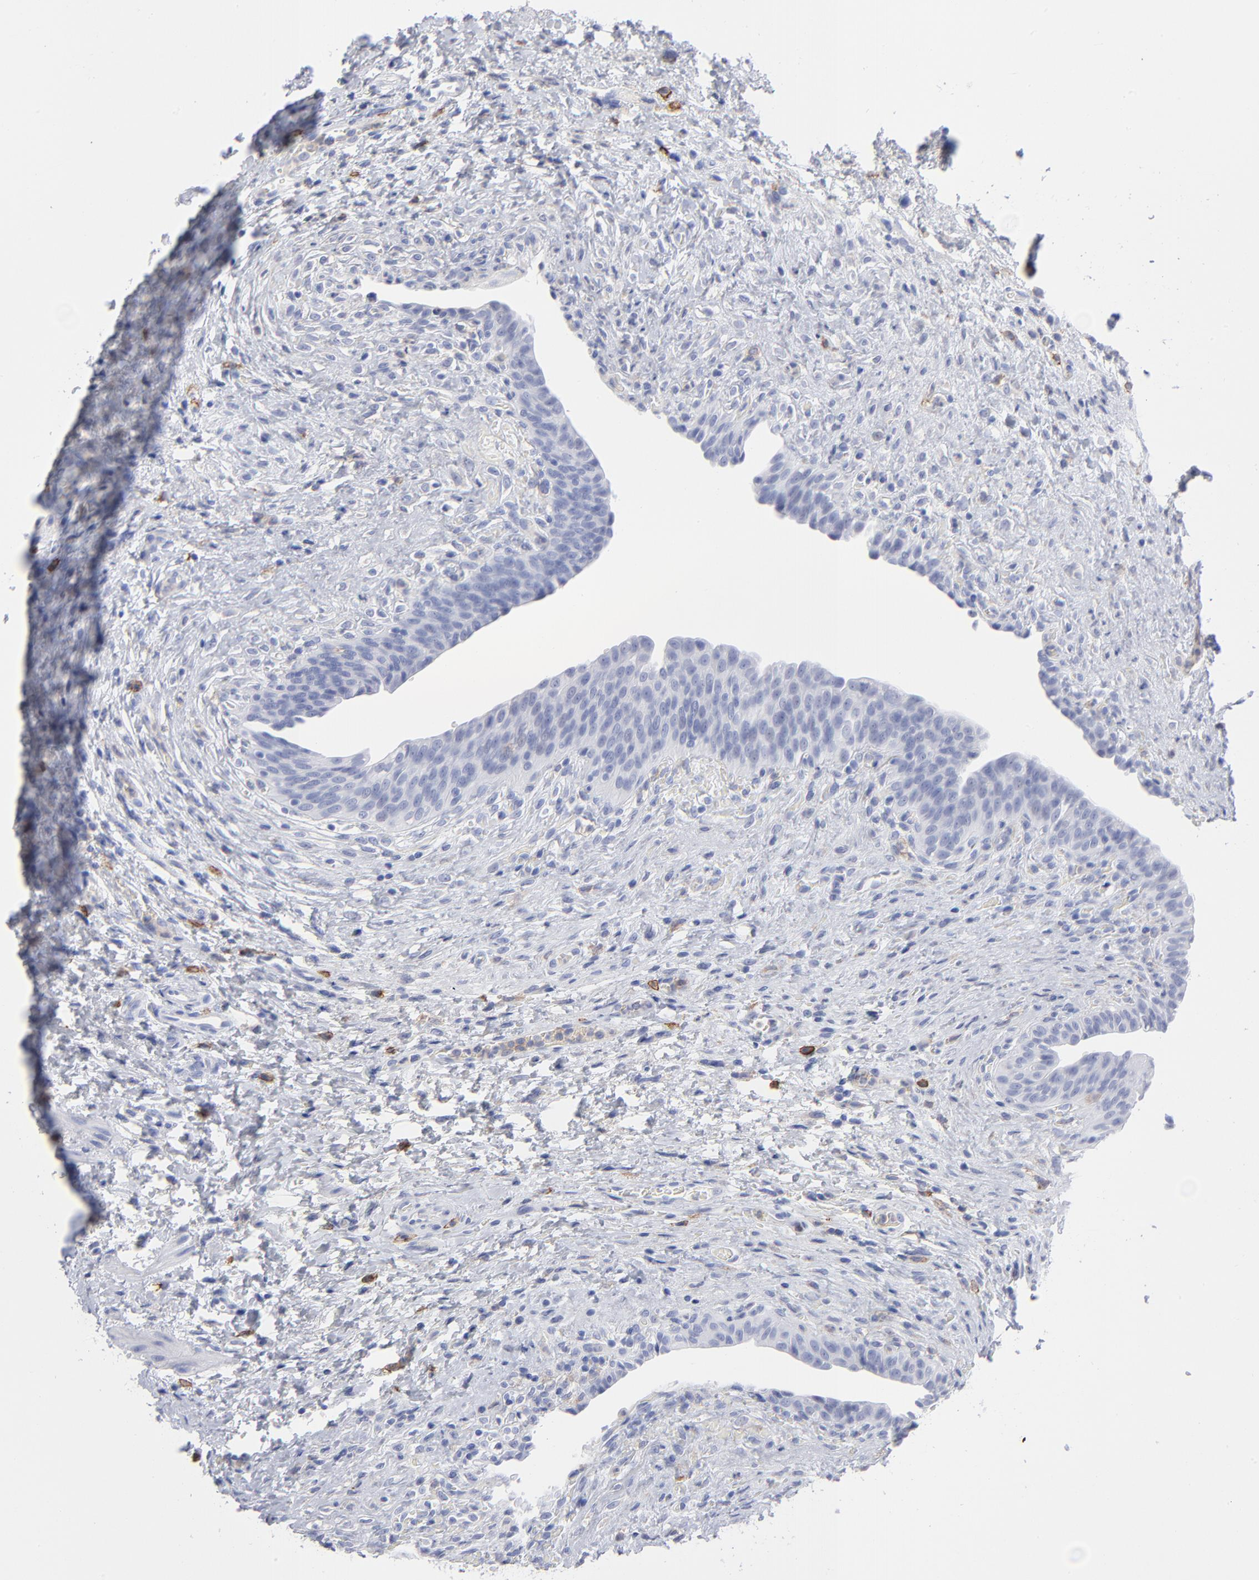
{"staining": {"intensity": "negative", "quantity": "none", "location": "none"}, "tissue": "urinary bladder", "cell_type": "Urothelial cells", "image_type": "normal", "snomed": [{"axis": "morphology", "description": "Normal tissue, NOS"}, {"axis": "morphology", "description": "Dysplasia, NOS"}, {"axis": "topography", "description": "Urinary bladder"}], "caption": "DAB immunohistochemical staining of benign human urinary bladder demonstrates no significant staining in urothelial cells.", "gene": "LAT2", "patient": {"sex": "male", "age": 35}}